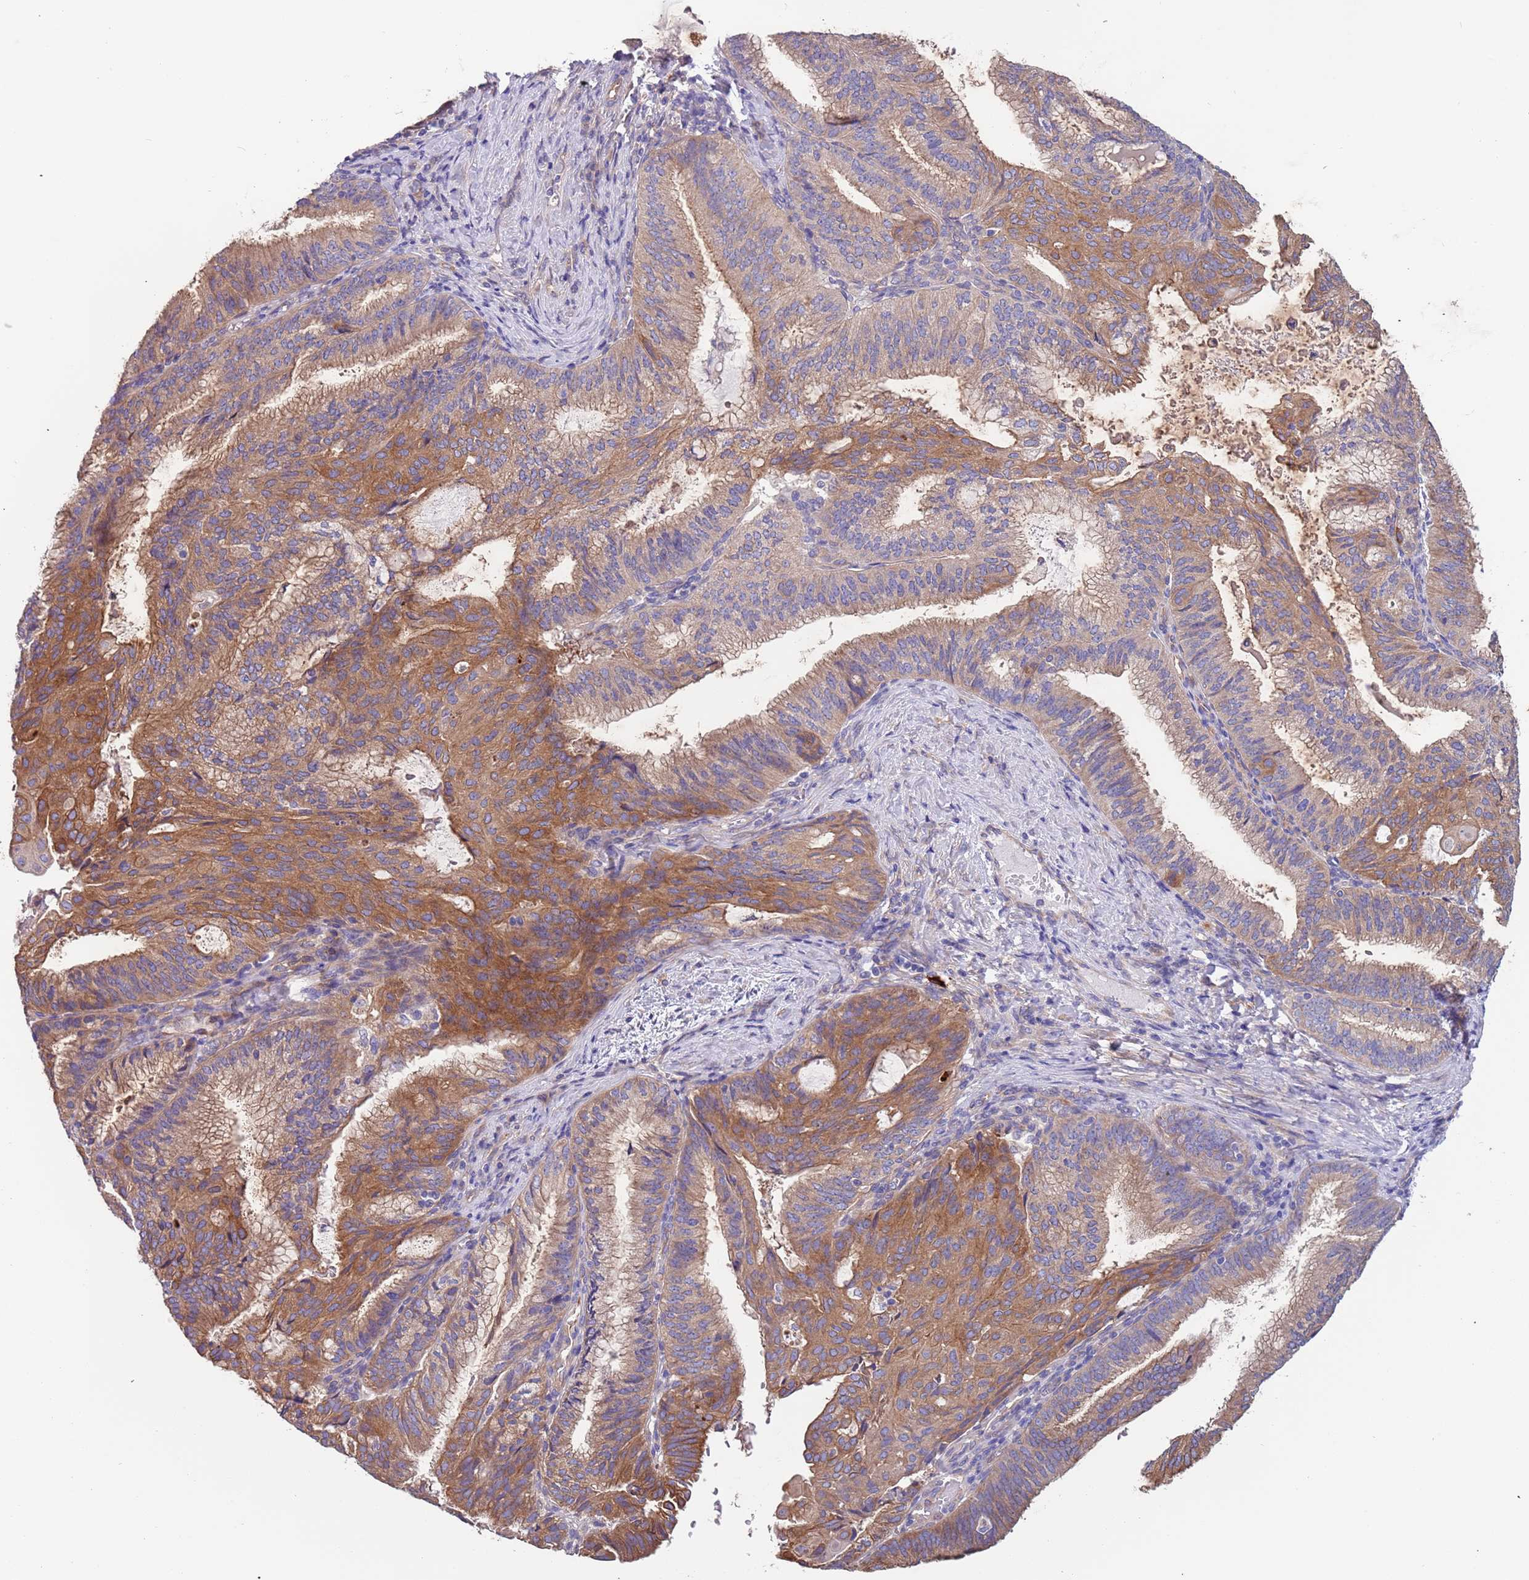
{"staining": {"intensity": "moderate", "quantity": ">75%", "location": "cytoplasmic/membranous"}, "tissue": "endometrial cancer", "cell_type": "Tumor cells", "image_type": "cancer", "snomed": [{"axis": "morphology", "description": "Adenocarcinoma, NOS"}, {"axis": "topography", "description": "Endometrium"}], "caption": "This is a photomicrograph of IHC staining of endometrial cancer, which shows moderate staining in the cytoplasmic/membranous of tumor cells.", "gene": "LAMB4", "patient": {"sex": "female", "age": 49}}